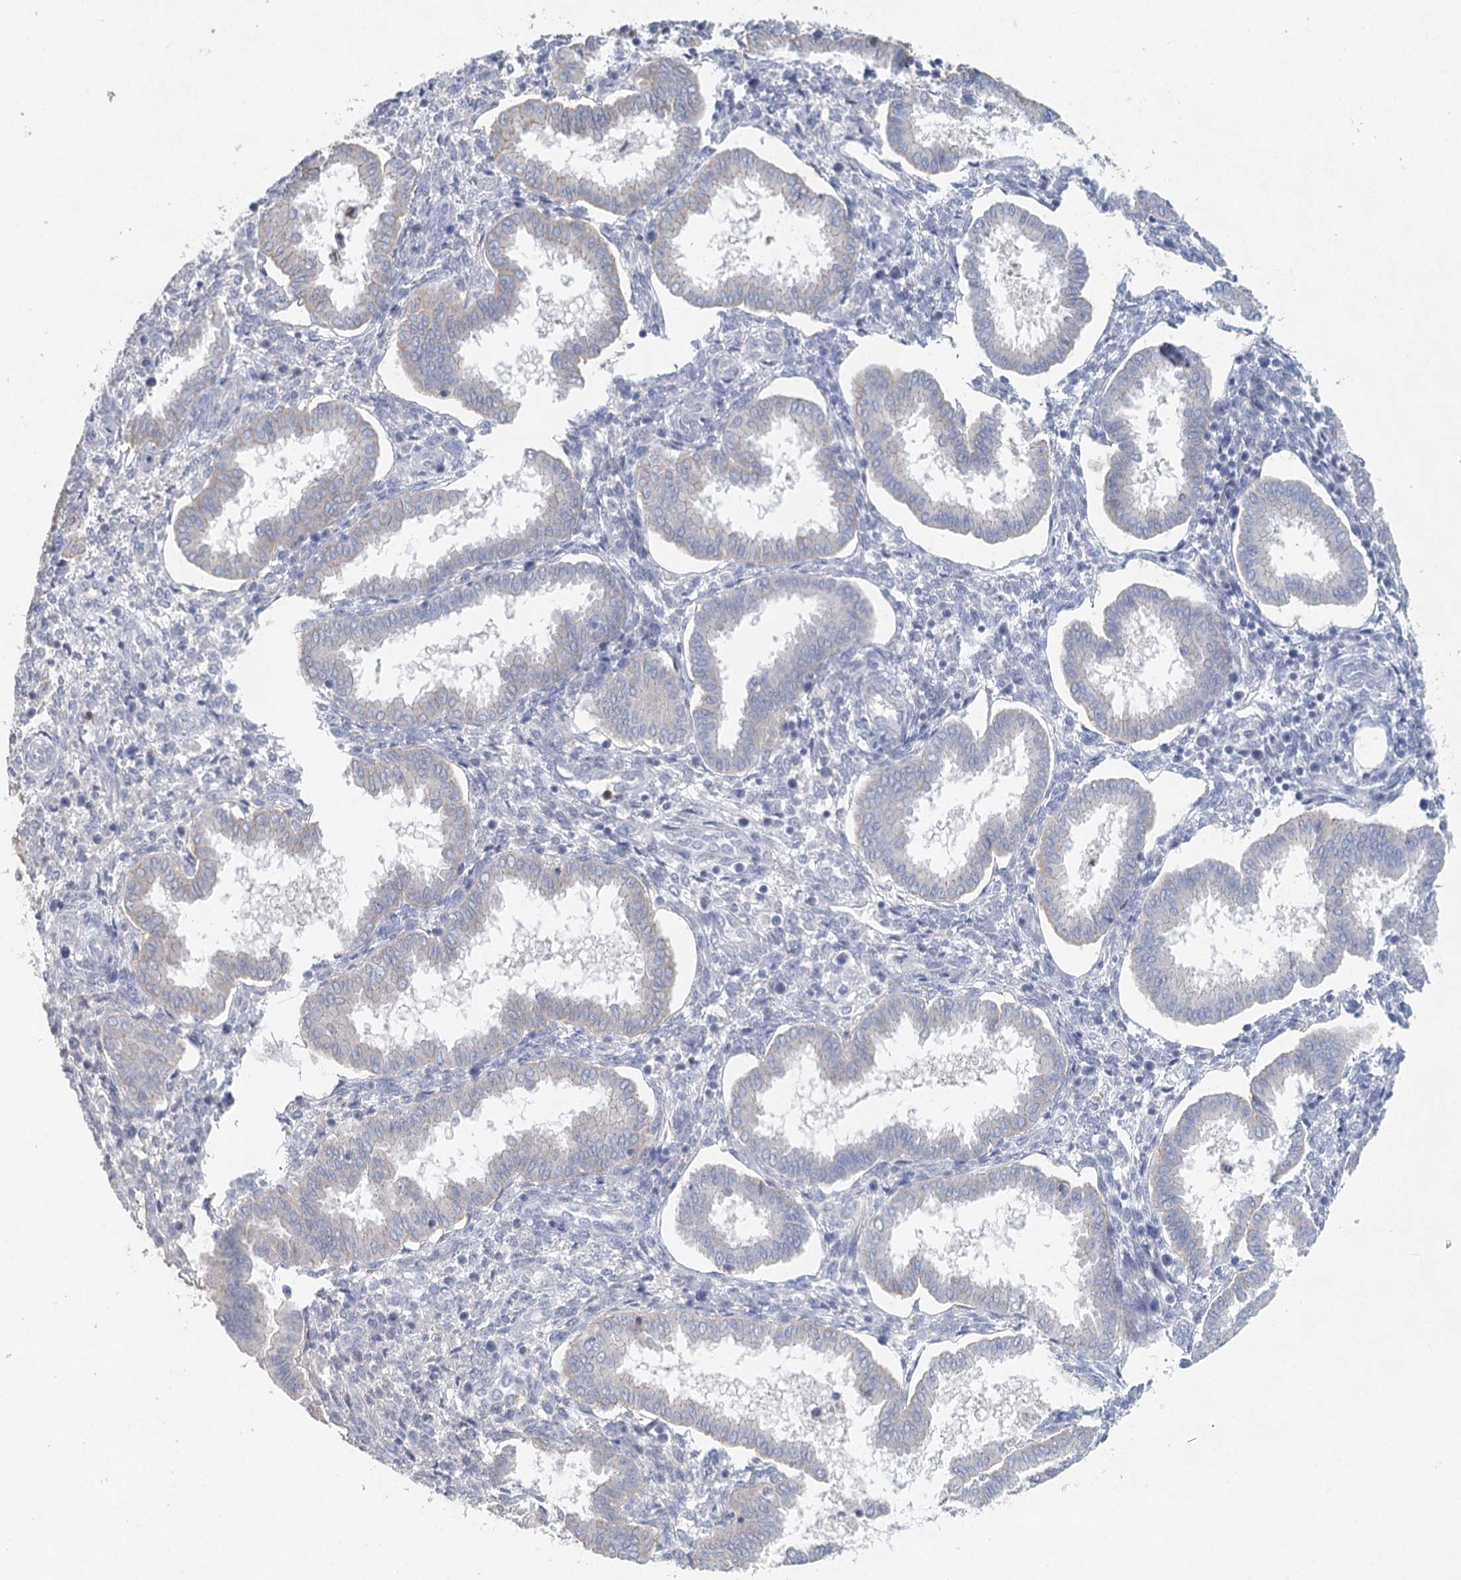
{"staining": {"intensity": "negative", "quantity": "none", "location": "none"}, "tissue": "endometrium", "cell_type": "Cells in endometrial stroma", "image_type": "normal", "snomed": [{"axis": "morphology", "description": "Normal tissue, NOS"}, {"axis": "topography", "description": "Endometrium"}], "caption": "Photomicrograph shows no protein staining in cells in endometrial stroma of normal endometrium.", "gene": "MYL6B", "patient": {"sex": "female", "age": 24}}